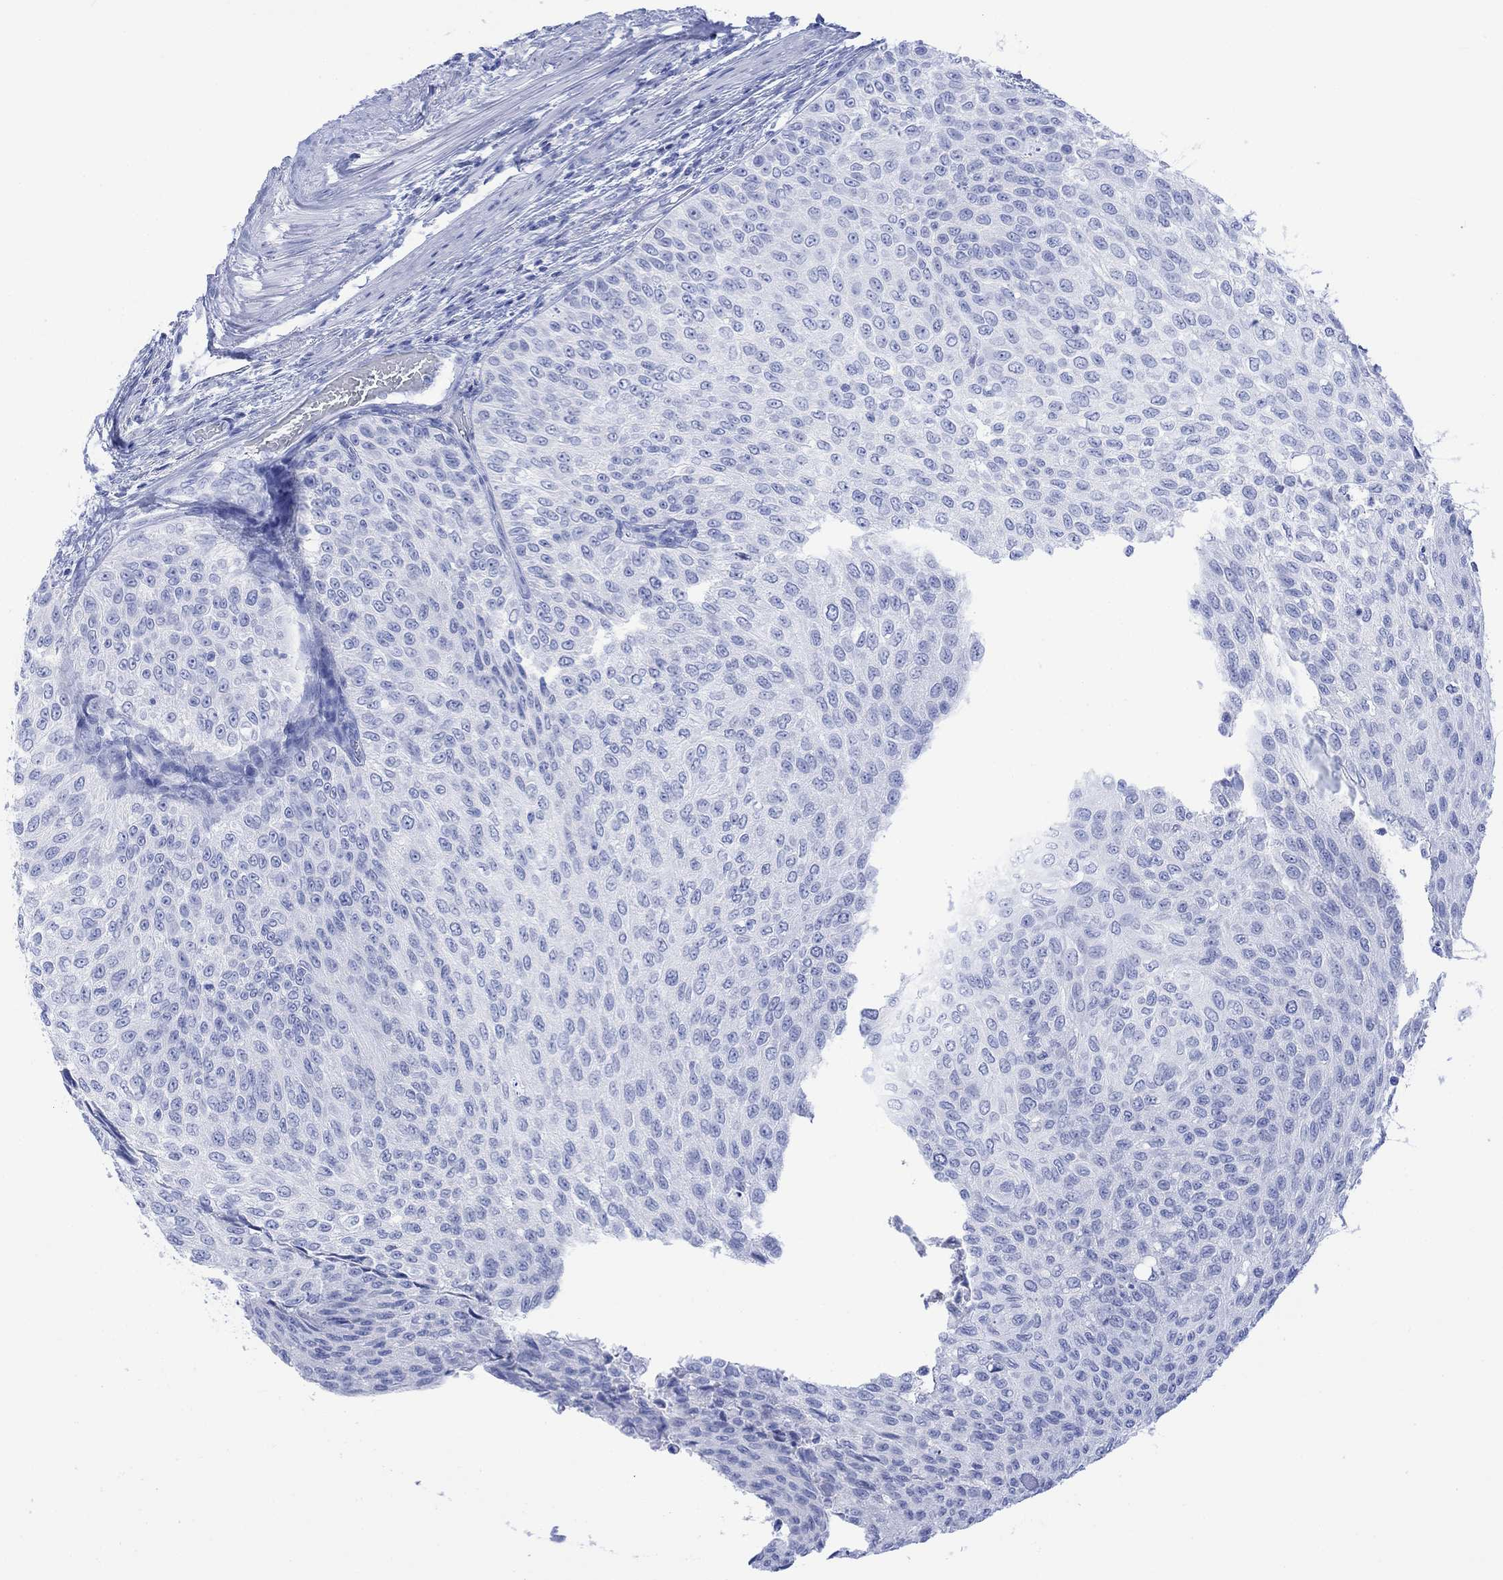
{"staining": {"intensity": "negative", "quantity": "none", "location": "none"}, "tissue": "urothelial cancer", "cell_type": "Tumor cells", "image_type": "cancer", "snomed": [{"axis": "morphology", "description": "Urothelial carcinoma, Low grade"}, {"axis": "topography", "description": "Ureter, NOS"}, {"axis": "topography", "description": "Urinary bladder"}], "caption": "This photomicrograph is of urothelial cancer stained with immunohistochemistry (IHC) to label a protein in brown with the nuclei are counter-stained blue. There is no positivity in tumor cells.", "gene": "CELF4", "patient": {"sex": "male", "age": 78}}